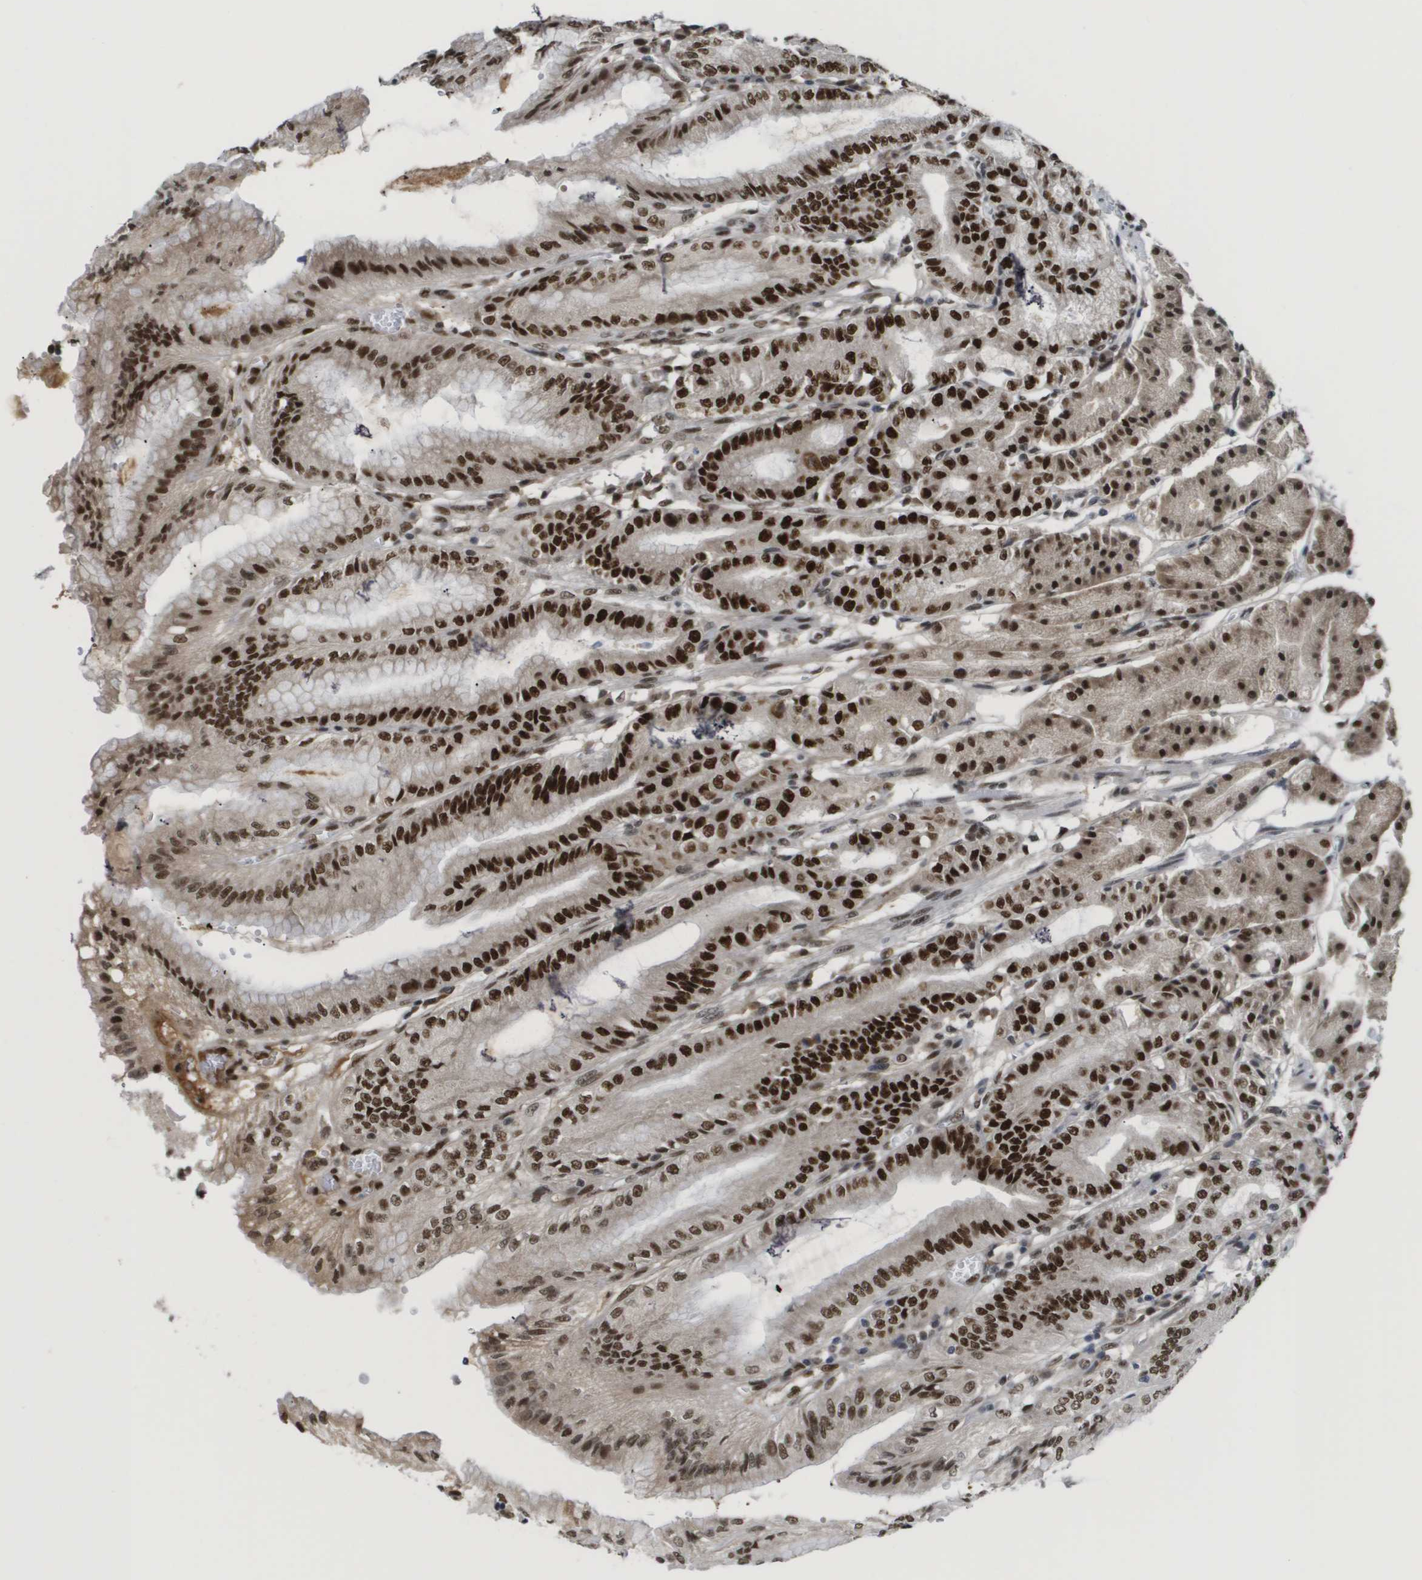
{"staining": {"intensity": "strong", "quantity": ">75%", "location": "nuclear"}, "tissue": "stomach", "cell_type": "Glandular cells", "image_type": "normal", "snomed": [{"axis": "morphology", "description": "Normal tissue, NOS"}, {"axis": "topography", "description": "Stomach, lower"}], "caption": "Strong nuclear protein expression is seen in approximately >75% of glandular cells in stomach. The protein of interest is shown in brown color, while the nuclei are stained blue.", "gene": "SMARCAD1", "patient": {"sex": "male", "age": 71}}